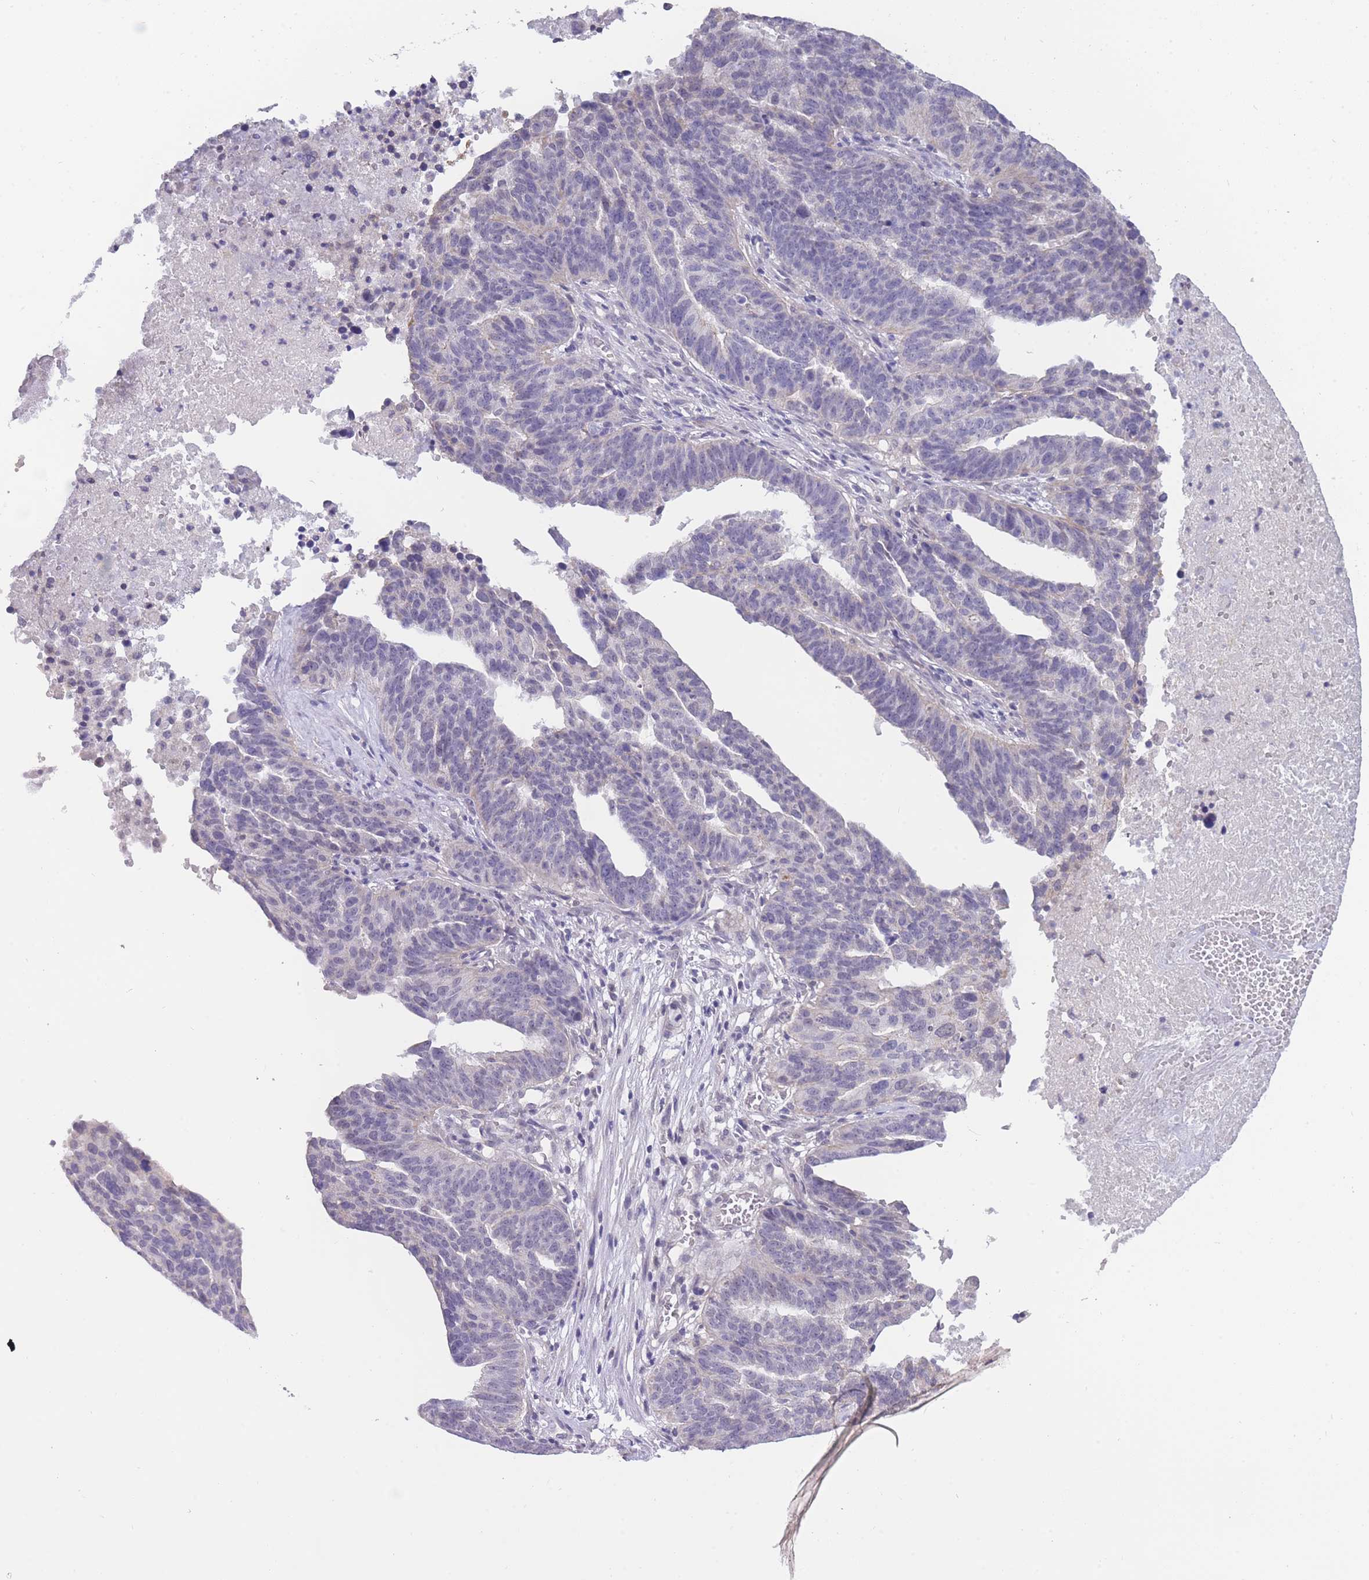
{"staining": {"intensity": "negative", "quantity": "none", "location": "none"}, "tissue": "ovarian cancer", "cell_type": "Tumor cells", "image_type": "cancer", "snomed": [{"axis": "morphology", "description": "Cystadenocarcinoma, serous, NOS"}, {"axis": "topography", "description": "Ovary"}], "caption": "A high-resolution photomicrograph shows IHC staining of ovarian serous cystadenocarcinoma, which reveals no significant positivity in tumor cells.", "gene": "GOLGA6L25", "patient": {"sex": "female", "age": 59}}